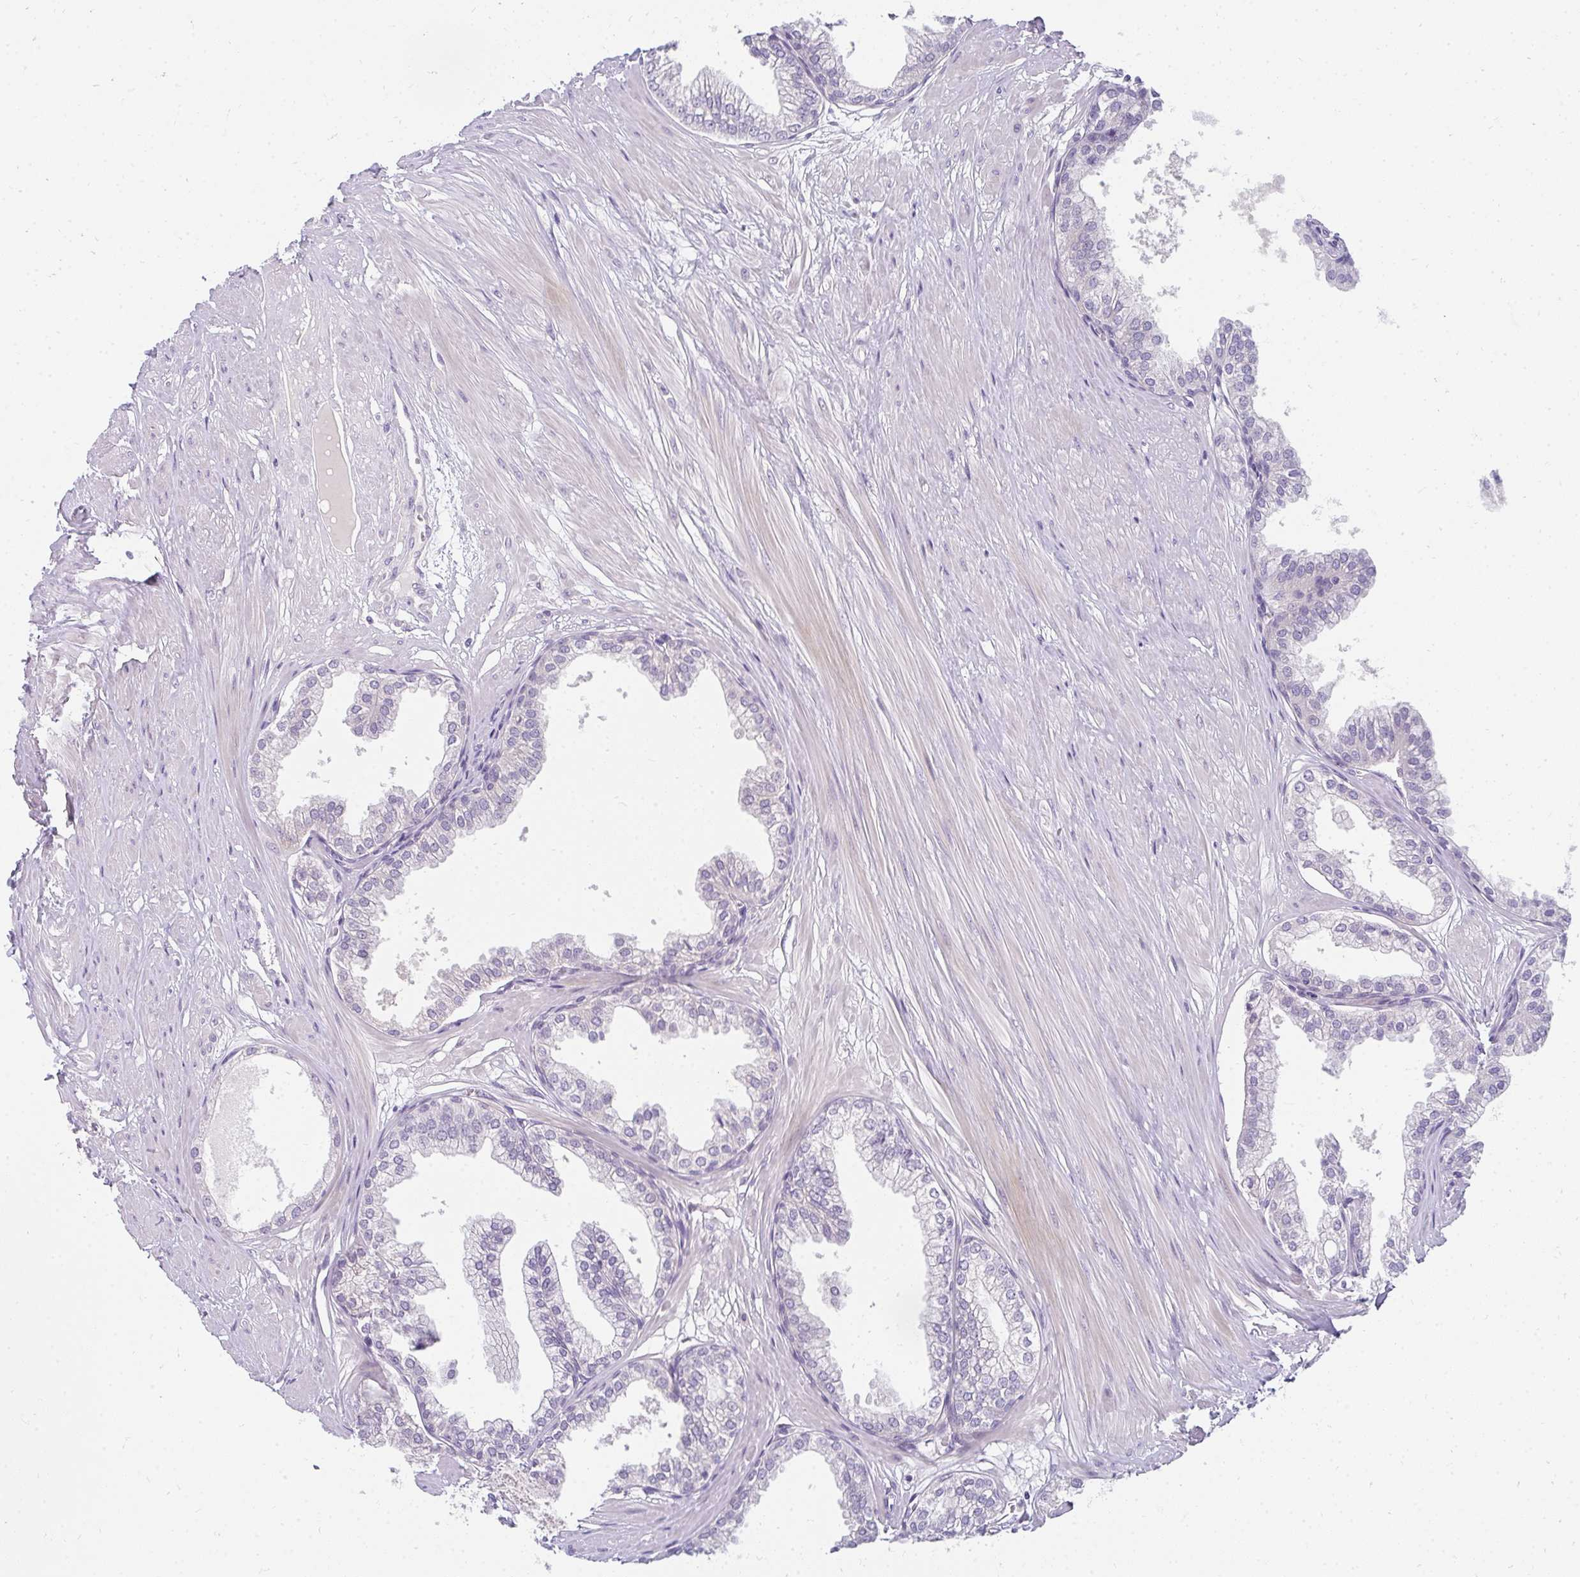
{"staining": {"intensity": "negative", "quantity": "none", "location": "none"}, "tissue": "prostate", "cell_type": "Glandular cells", "image_type": "normal", "snomed": [{"axis": "morphology", "description": "Normal tissue, NOS"}, {"axis": "topography", "description": "Prostate"}, {"axis": "topography", "description": "Peripheral nerve tissue"}], "caption": "An IHC micrograph of benign prostate is shown. There is no staining in glandular cells of prostate.", "gene": "PPP1R3G", "patient": {"sex": "male", "age": 55}}